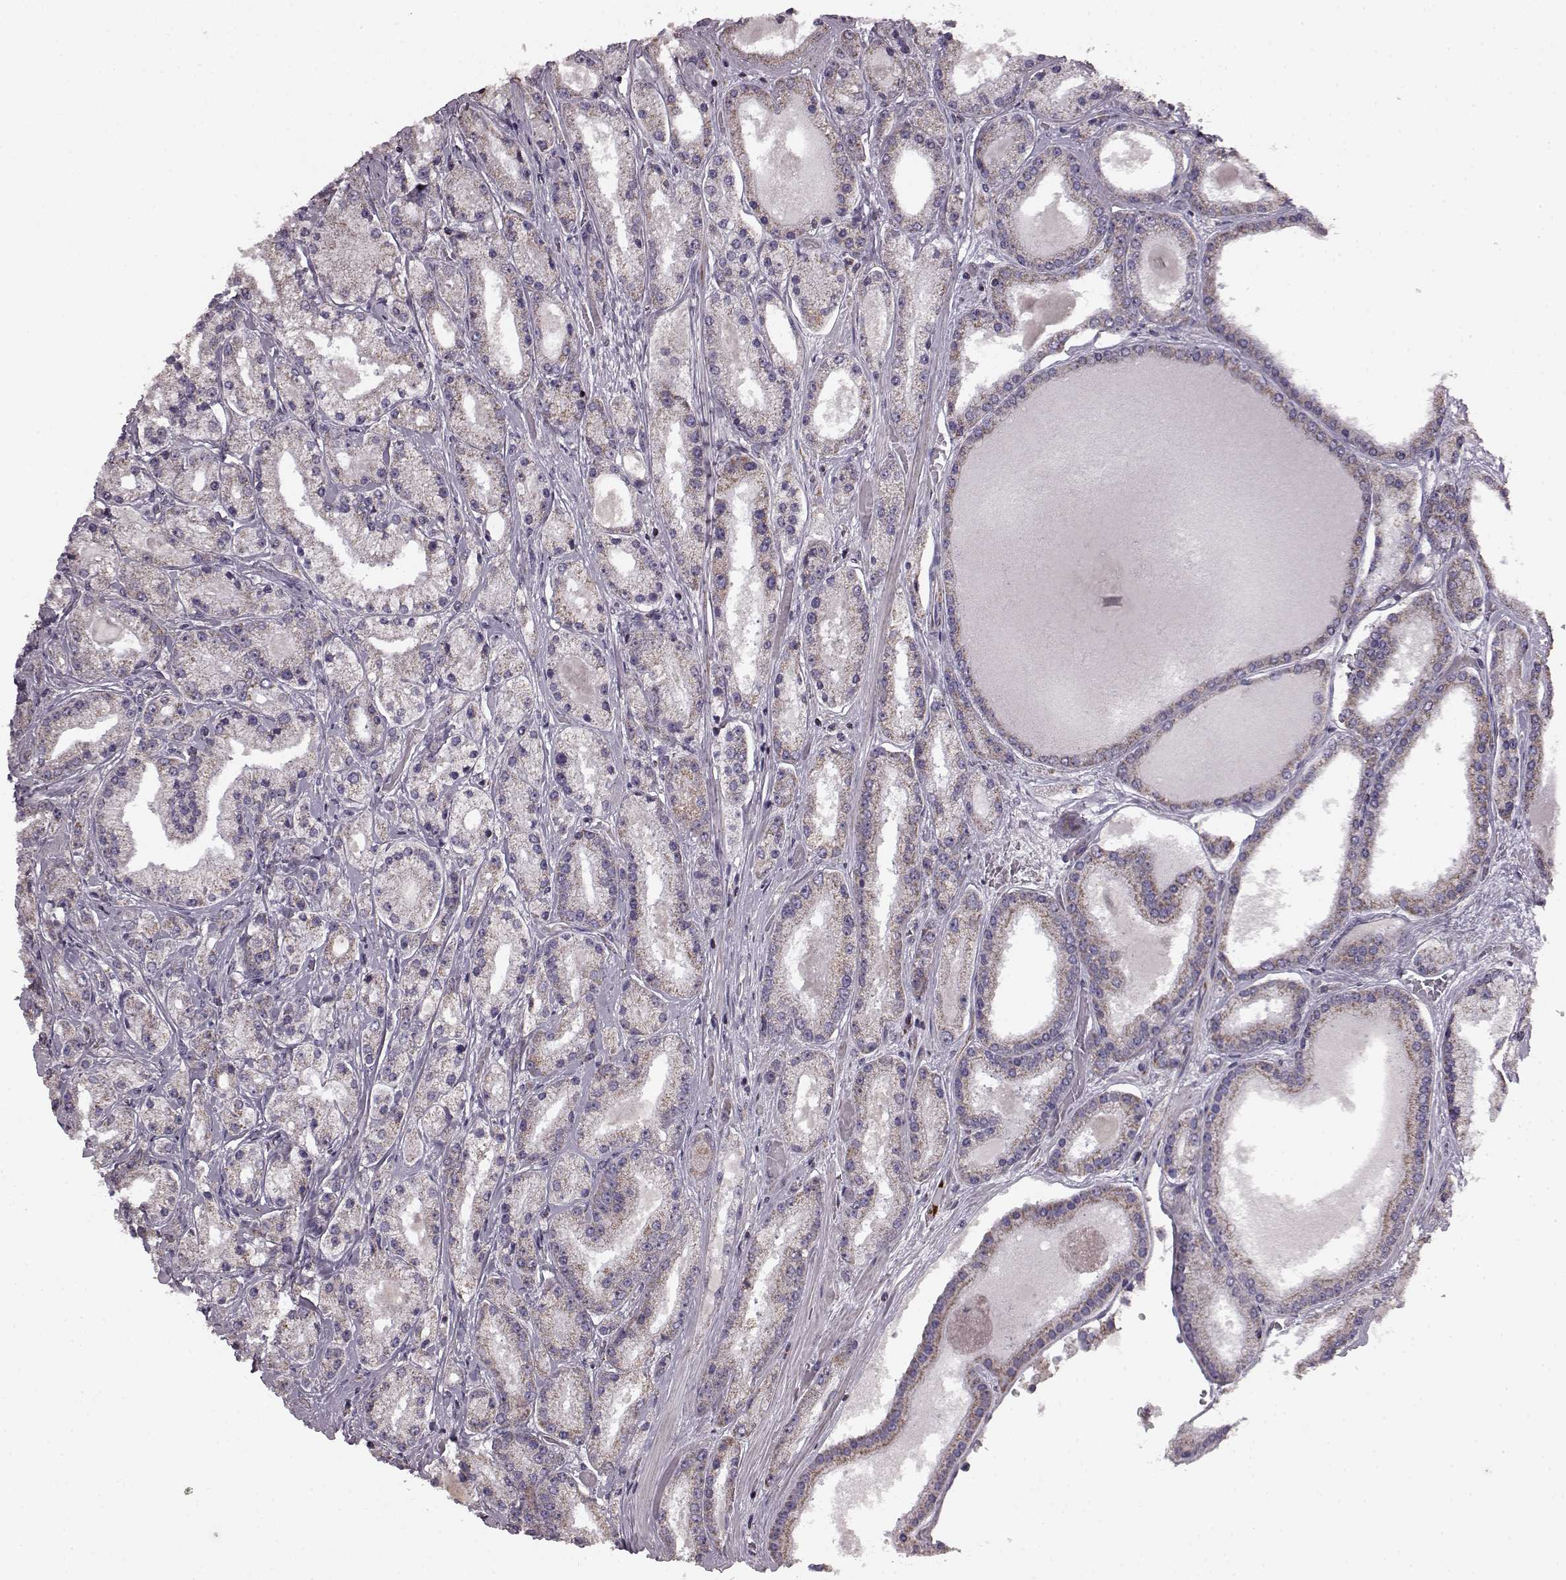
{"staining": {"intensity": "moderate", "quantity": "25%-75%", "location": "cytoplasmic/membranous"}, "tissue": "prostate cancer", "cell_type": "Tumor cells", "image_type": "cancer", "snomed": [{"axis": "morphology", "description": "Adenocarcinoma, High grade"}, {"axis": "topography", "description": "Prostate"}], "caption": "Protein staining of prostate cancer tissue demonstrates moderate cytoplasmic/membranous staining in about 25%-75% of tumor cells.", "gene": "FAM8A1", "patient": {"sex": "male", "age": 67}}